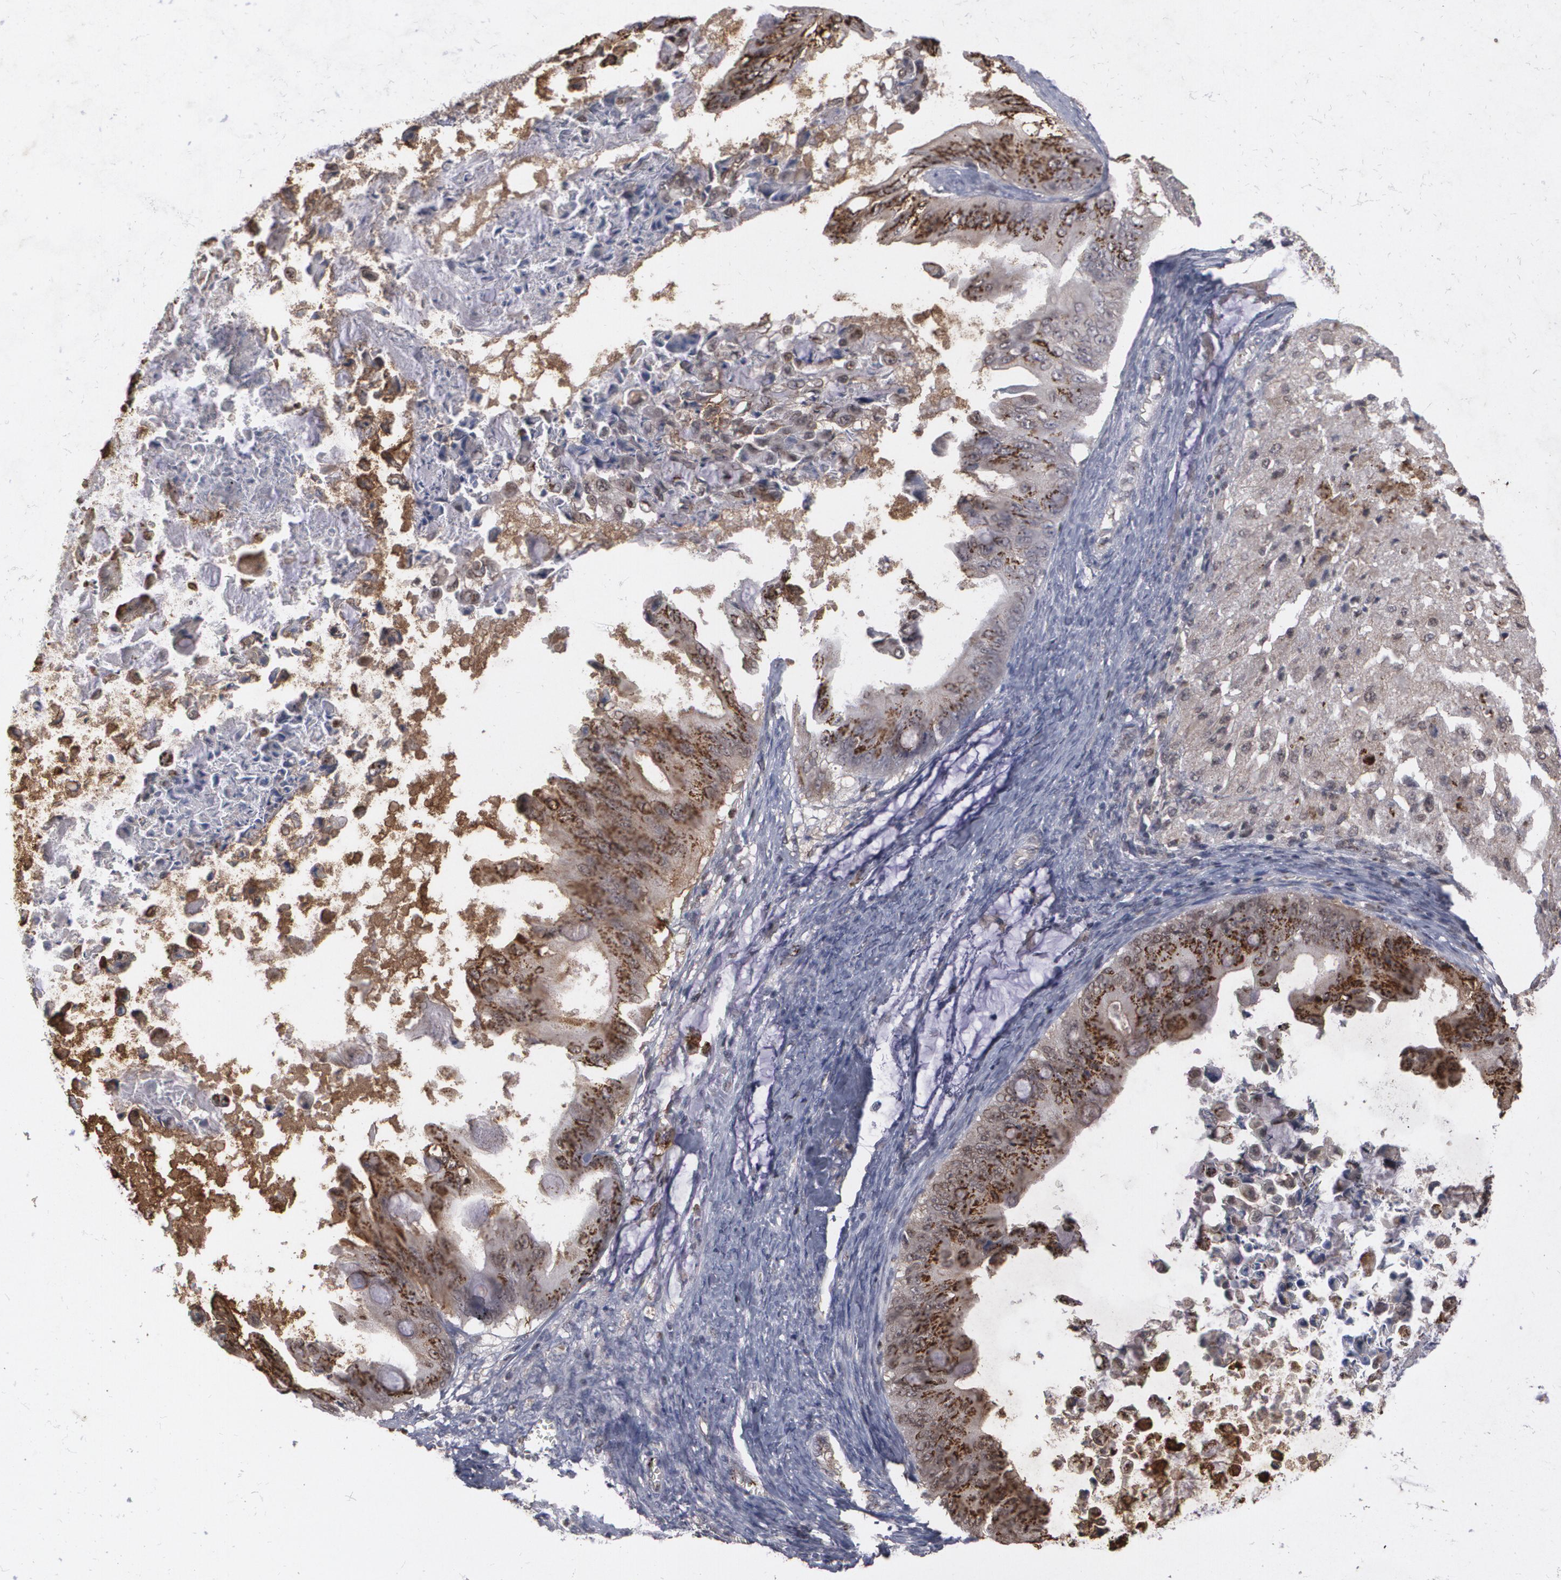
{"staining": {"intensity": "strong", "quantity": "25%-75%", "location": "cytoplasmic/membranous"}, "tissue": "ovarian cancer", "cell_type": "Tumor cells", "image_type": "cancer", "snomed": [{"axis": "morphology", "description": "Cystadenocarcinoma, mucinous, NOS"}, {"axis": "topography", "description": "Ovary"}], "caption": "Mucinous cystadenocarcinoma (ovarian) stained with a brown dye demonstrates strong cytoplasmic/membranous positive expression in about 25%-75% of tumor cells.", "gene": "HTT", "patient": {"sex": "female", "age": 37}}